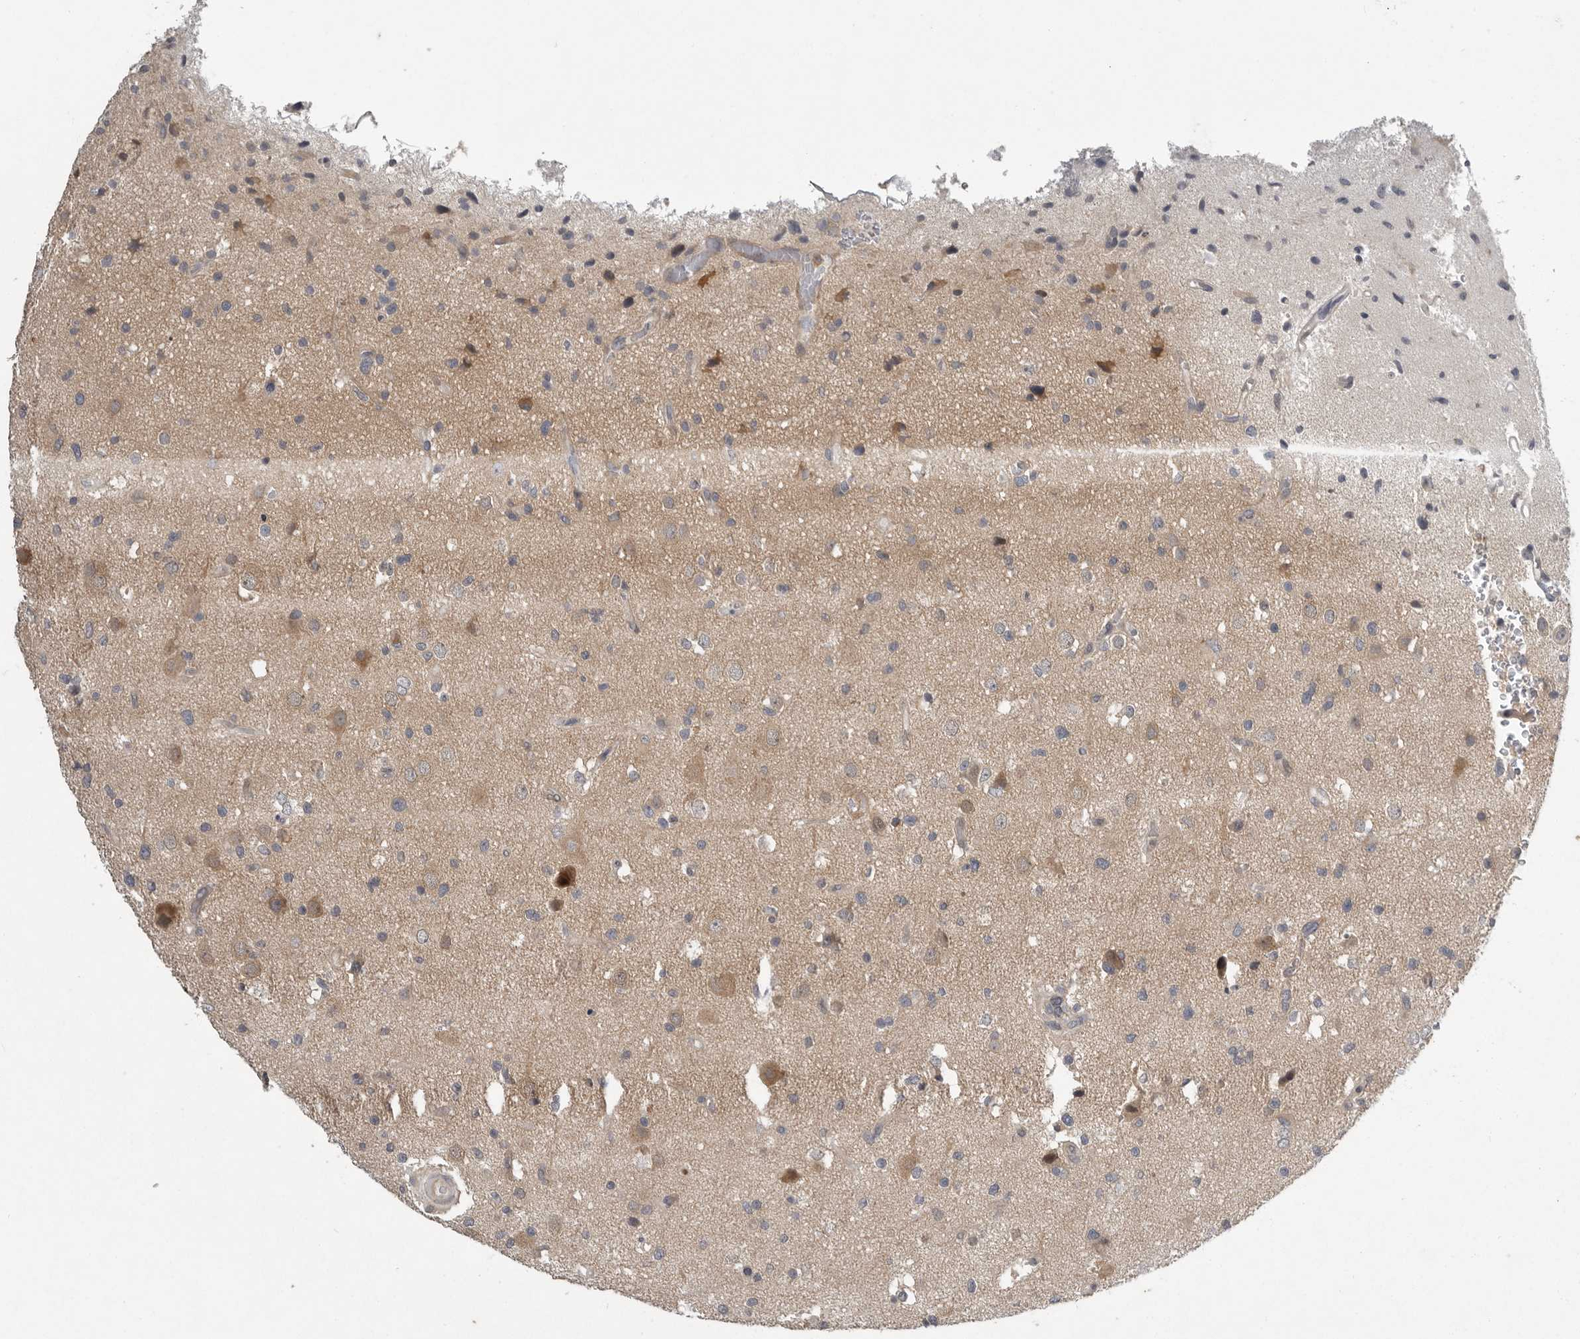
{"staining": {"intensity": "negative", "quantity": "none", "location": "none"}, "tissue": "glioma", "cell_type": "Tumor cells", "image_type": "cancer", "snomed": [{"axis": "morphology", "description": "Glioma, malignant, High grade"}, {"axis": "topography", "description": "Brain"}], "caption": "The immunohistochemistry image has no significant staining in tumor cells of glioma tissue. (DAB immunohistochemistry (IHC) with hematoxylin counter stain).", "gene": "RALGPS2", "patient": {"sex": "male", "age": 33}}